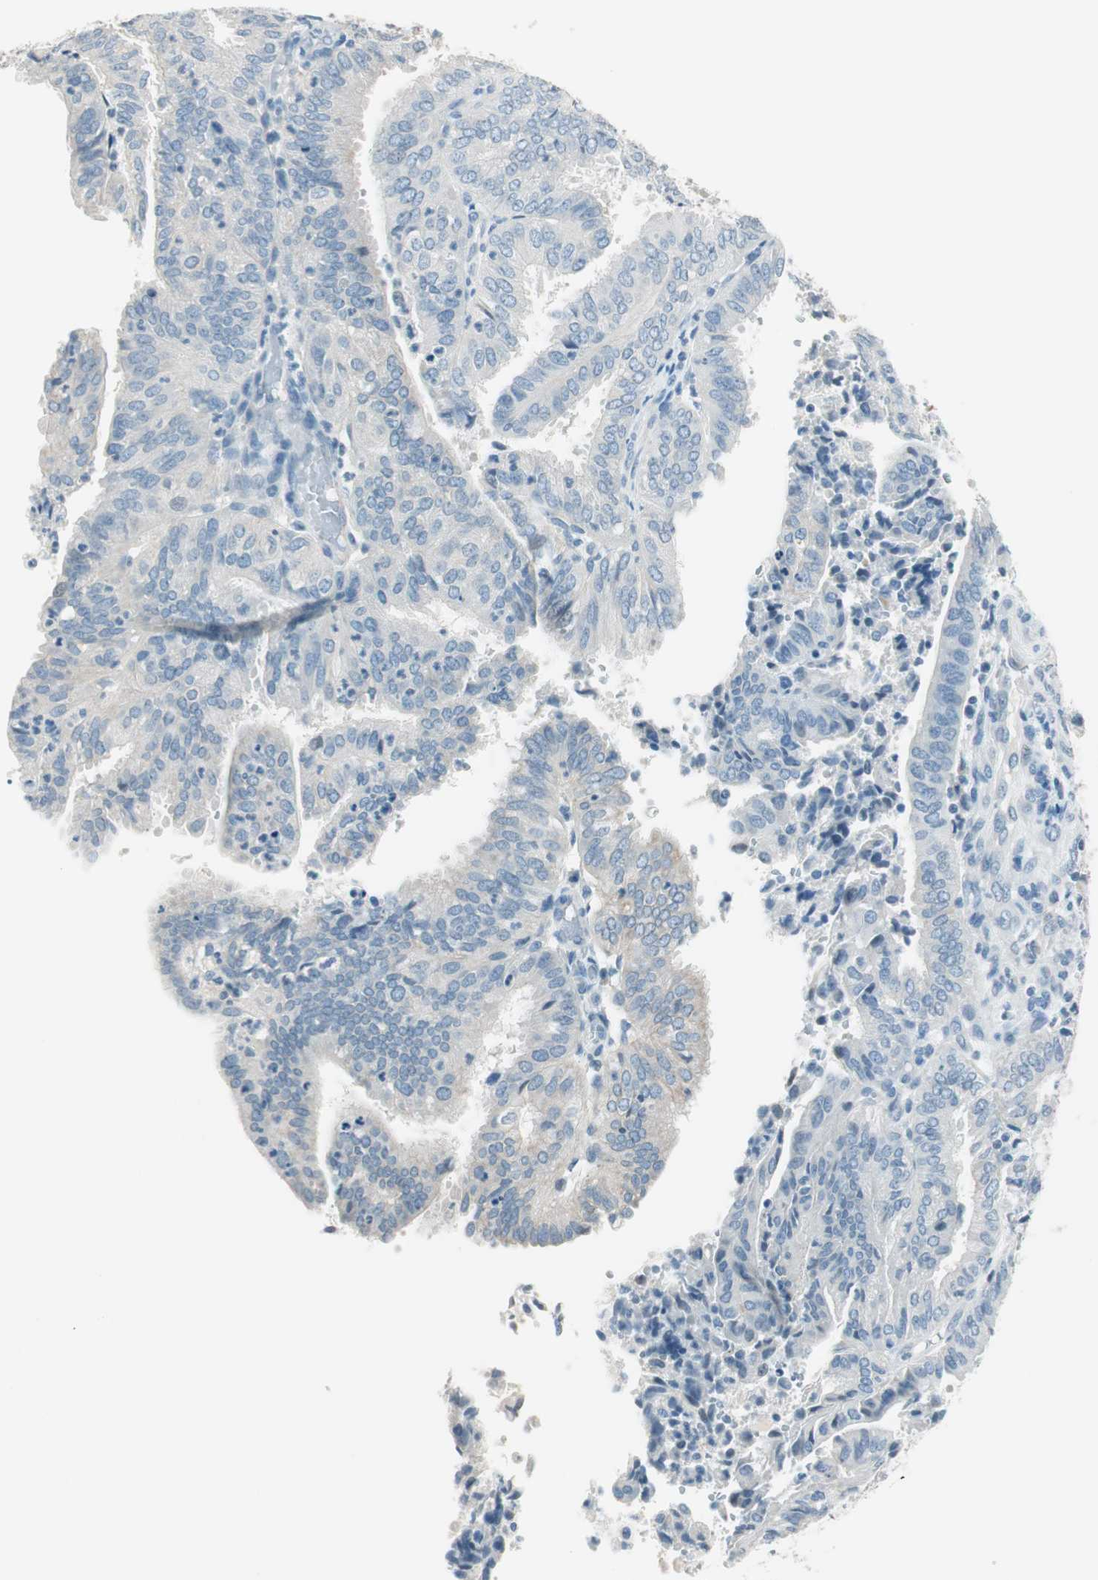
{"staining": {"intensity": "negative", "quantity": "none", "location": "none"}, "tissue": "endometrial cancer", "cell_type": "Tumor cells", "image_type": "cancer", "snomed": [{"axis": "morphology", "description": "Adenocarcinoma, NOS"}, {"axis": "topography", "description": "Uterus"}], "caption": "Tumor cells show no significant protein positivity in endometrial adenocarcinoma. The staining is performed using DAB (3,3'-diaminobenzidine) brown chromogen with nuclei counter-stained in using hematoxylin.", "gene": "GNAO1", "patient": {"sex": "female", "age": 60}}